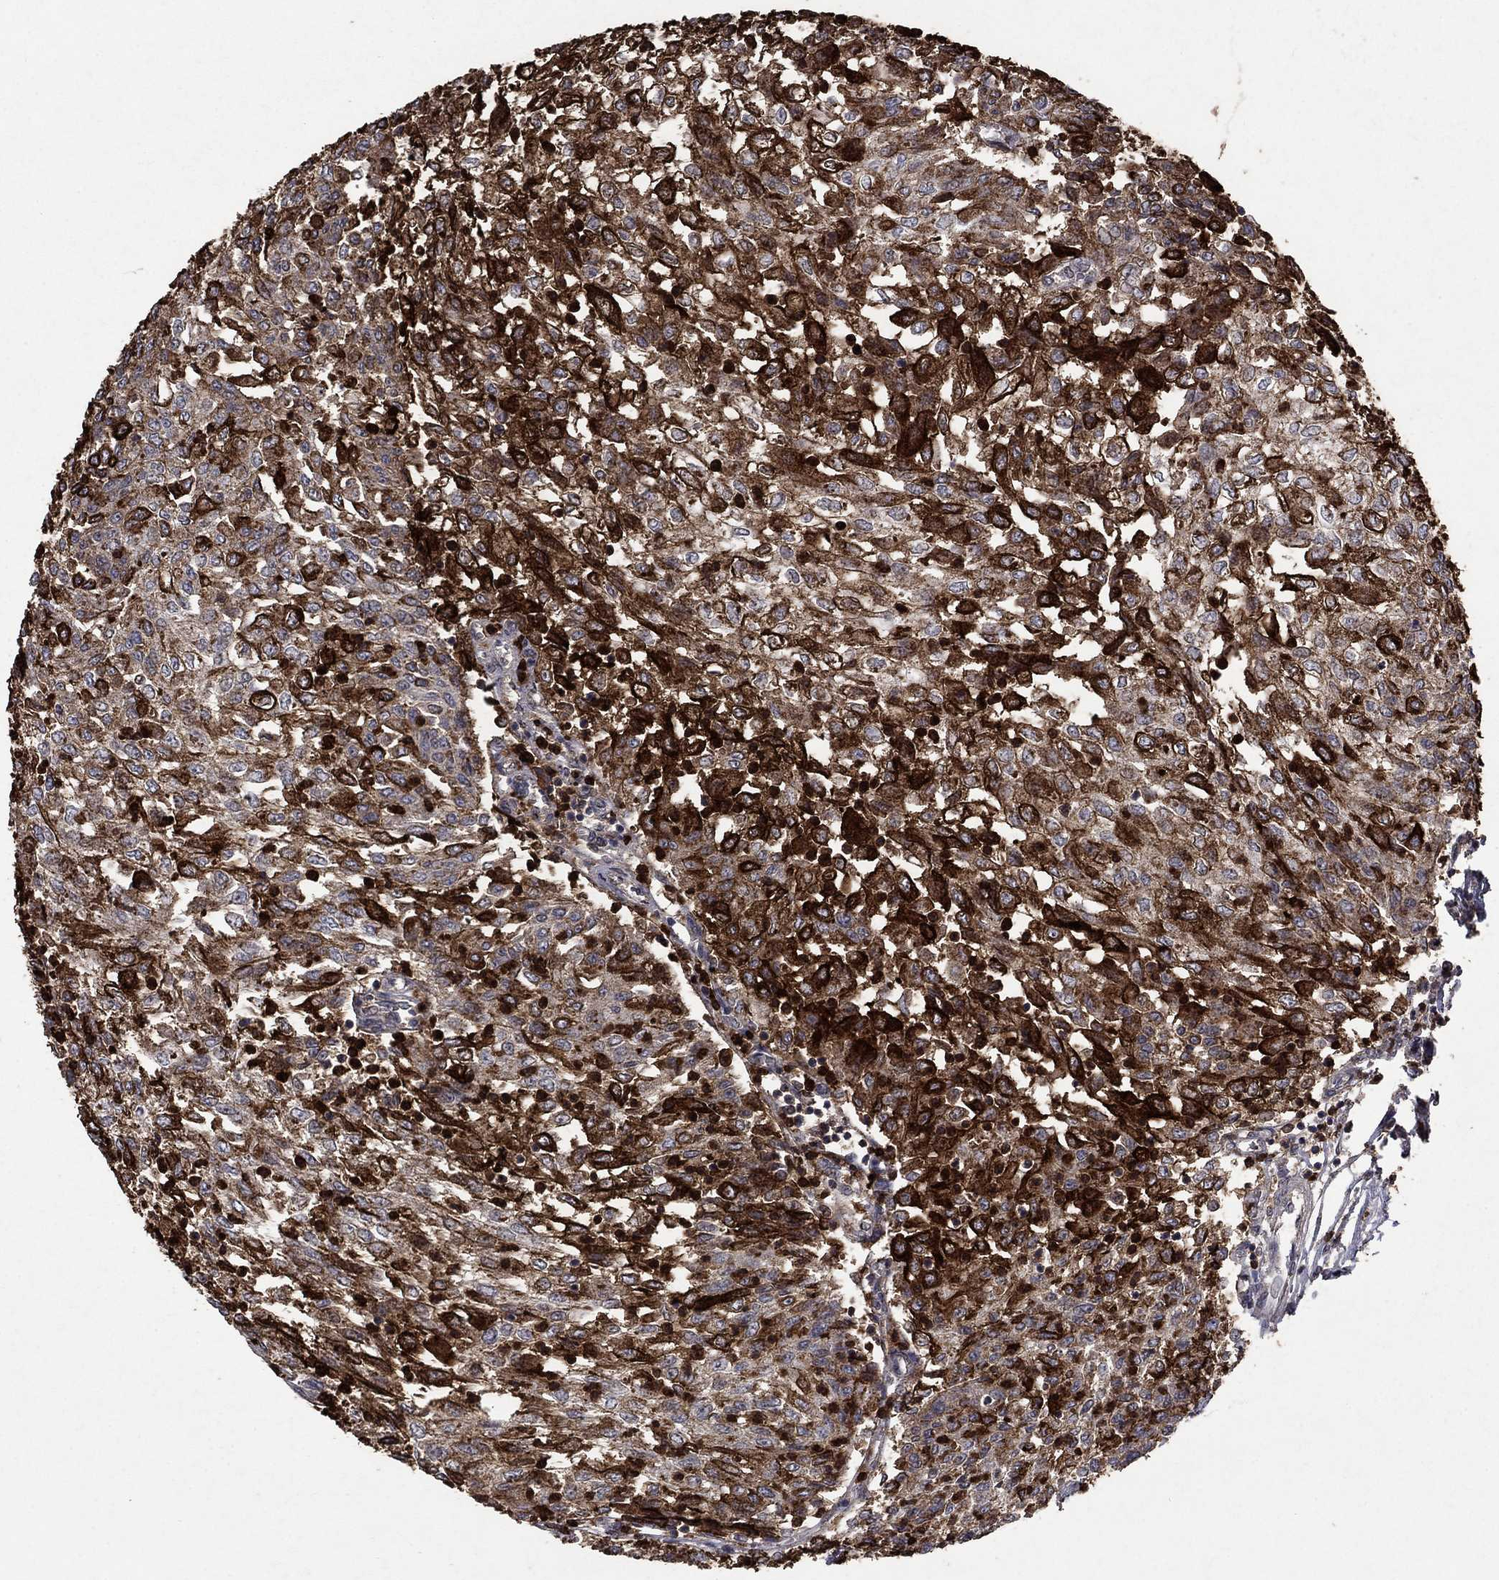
{"staining": {"intensity": "strong", "quantity": "25%-75%", "location": "cytoplasmic/membranous"}, "tissue": "urothelial cancer", "cell_type": "Tumor cells", "image_type": "cancer", "snomed": [{"axis": "morphology", "description": "Urothelial carcinoma, Low grade"}, {"axis": "topography", "description": "Urinary bladder"}], "caption": "A photomicrograph showing strong cytoplasmic/membranous expression in about 25%-75% of tumor cells in urothelial cancer, as visualized by brown immunohistochemical staining.", "gene": "CD24", "patient": {"sex": "male", "age": 78}}